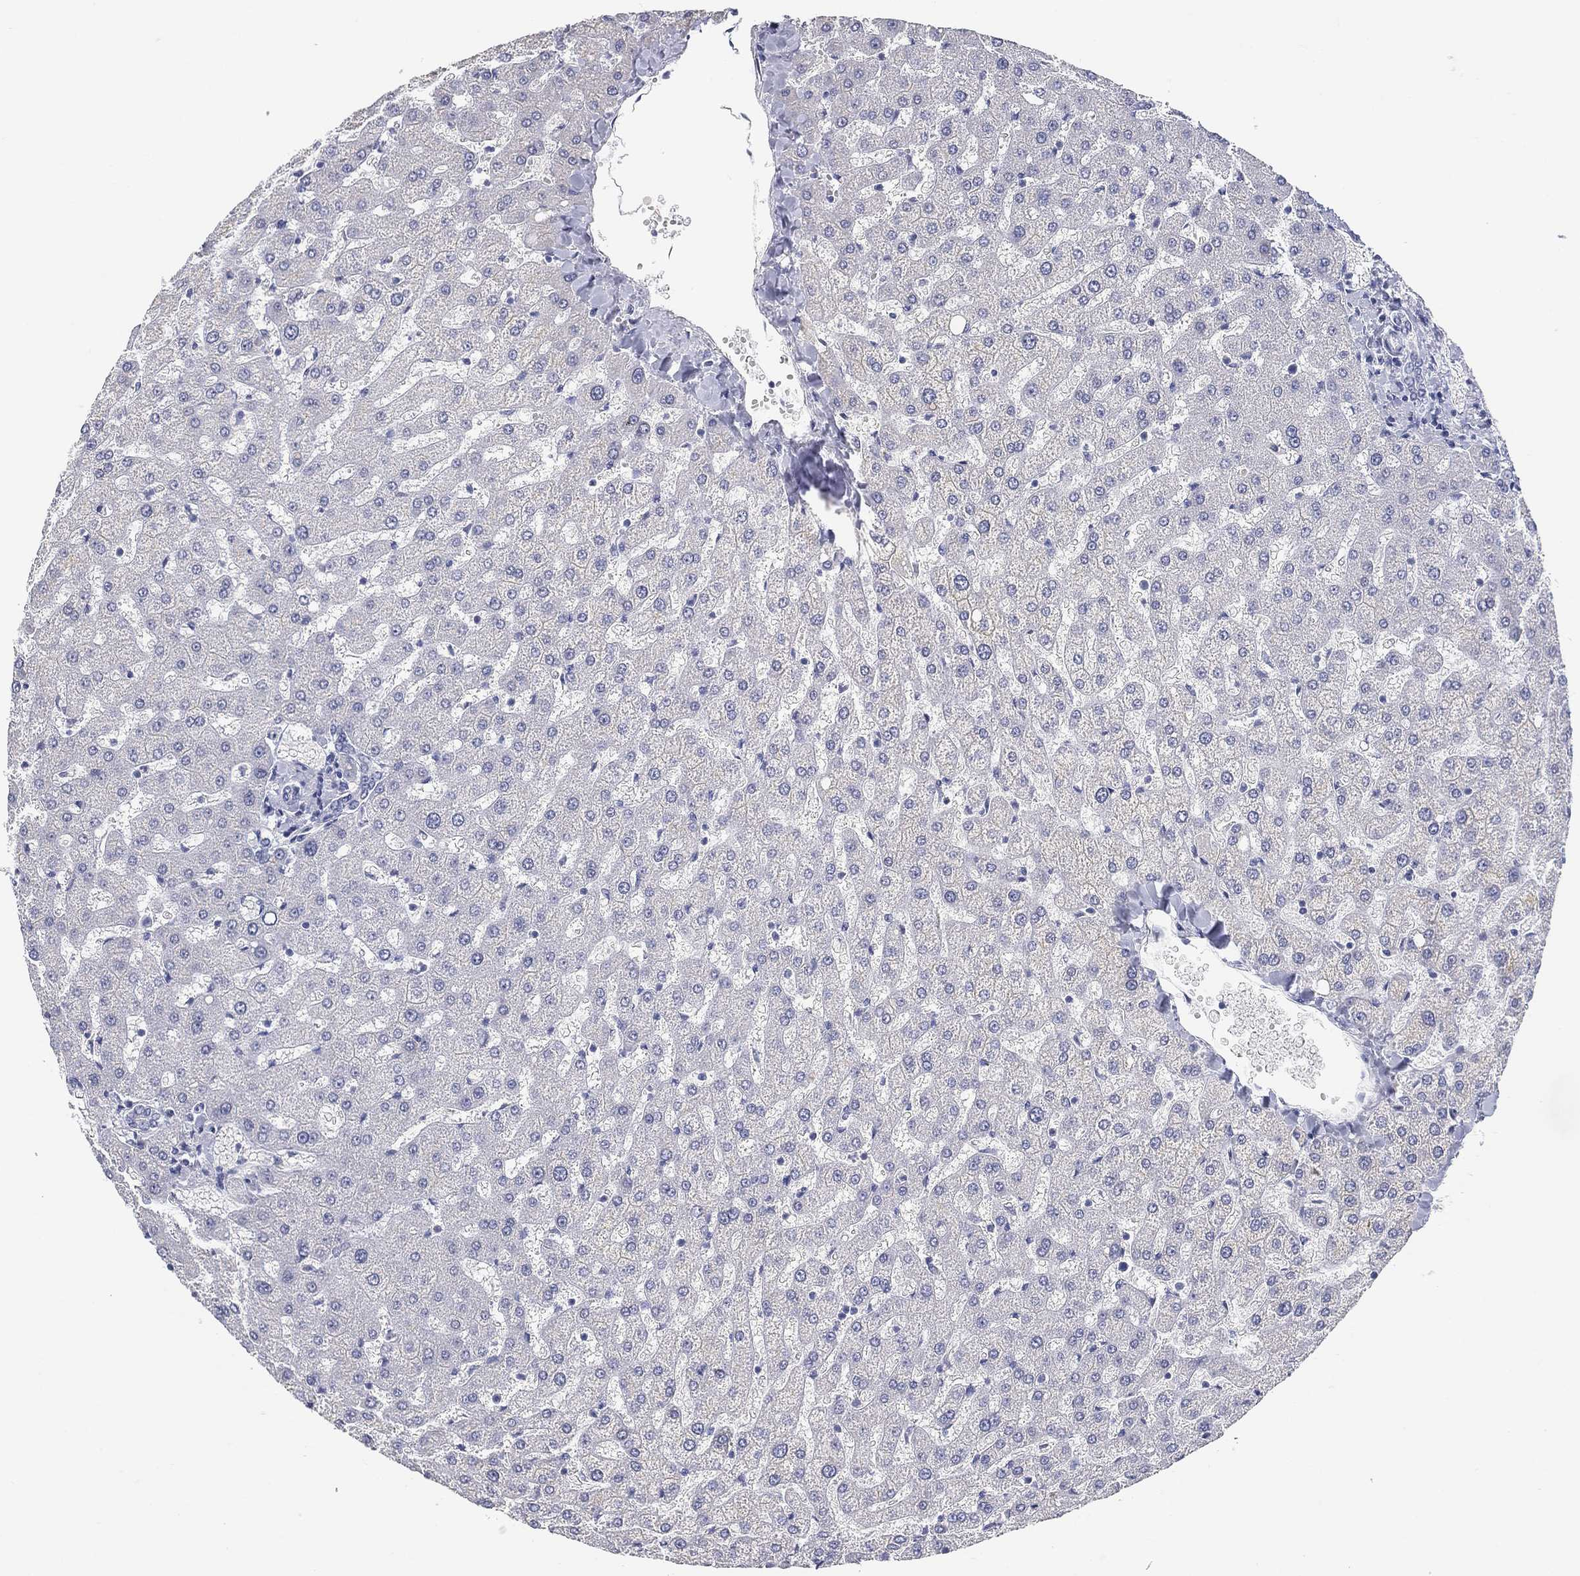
{"staining": {"intensity": "negative", "quantity": "none", "location": "none"}, "tissue": "liver", "cell_type": "Cholangiocytes", "image_type": "normal", "snomed": [{"axis": "morphology", "description": "Normal tissue, NOS"}, {"axis": "topography", "description": "Liver"}], "caption": "IHC image of benign liver: human liver stained with DAB (3,3'-diaminobenzidine) demonstrates no significant protein positivity in cholangiocytes.", "gene": "FMO1", "patient": {"sex": "female", "age": 50}}